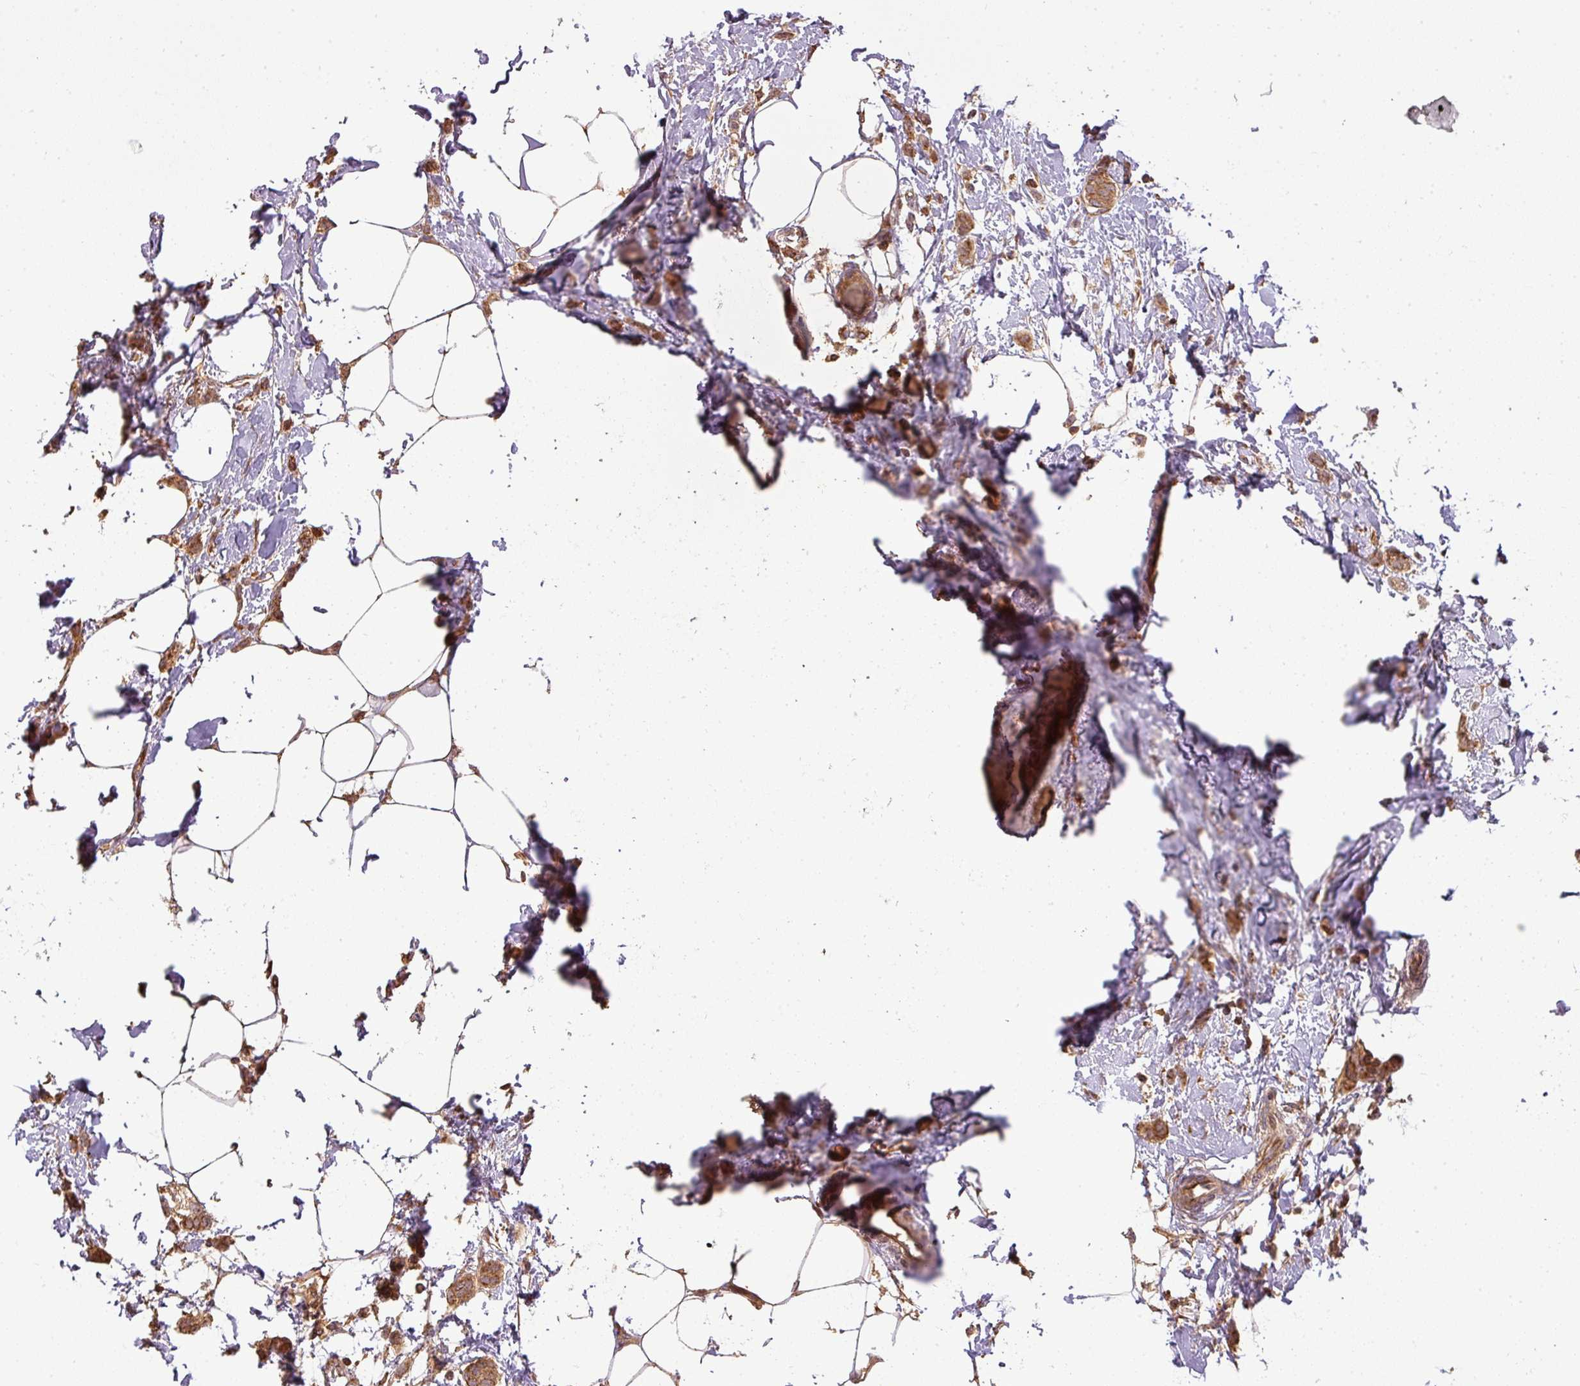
{"staining": {"intensity": "moderate", "quantity": ">75%", "location": "cytoplasmic/membranous"}, "tissue": "breast cancer", "cell_type": "Tumor cells", "image_type": "cancer", "snomed": [{"axis": "morphology", "description": "Duct carcinoma"}, {"axis": "topography", "description": "Breast"}], "caption": "Immunohistochemistry photomicrograph of neoplastic tissue: intraductal carcinoma (breast) stained using immunohistochemistry (IHC) demonstrates medium levels of moderate protein expression localized specifically in the cytoplasmic/membranous of tumor cells, appearing as a cytoplasmic/membranous brown color.", "gene": "FAIM", "patient": {"sex": "female", "age": 72}}